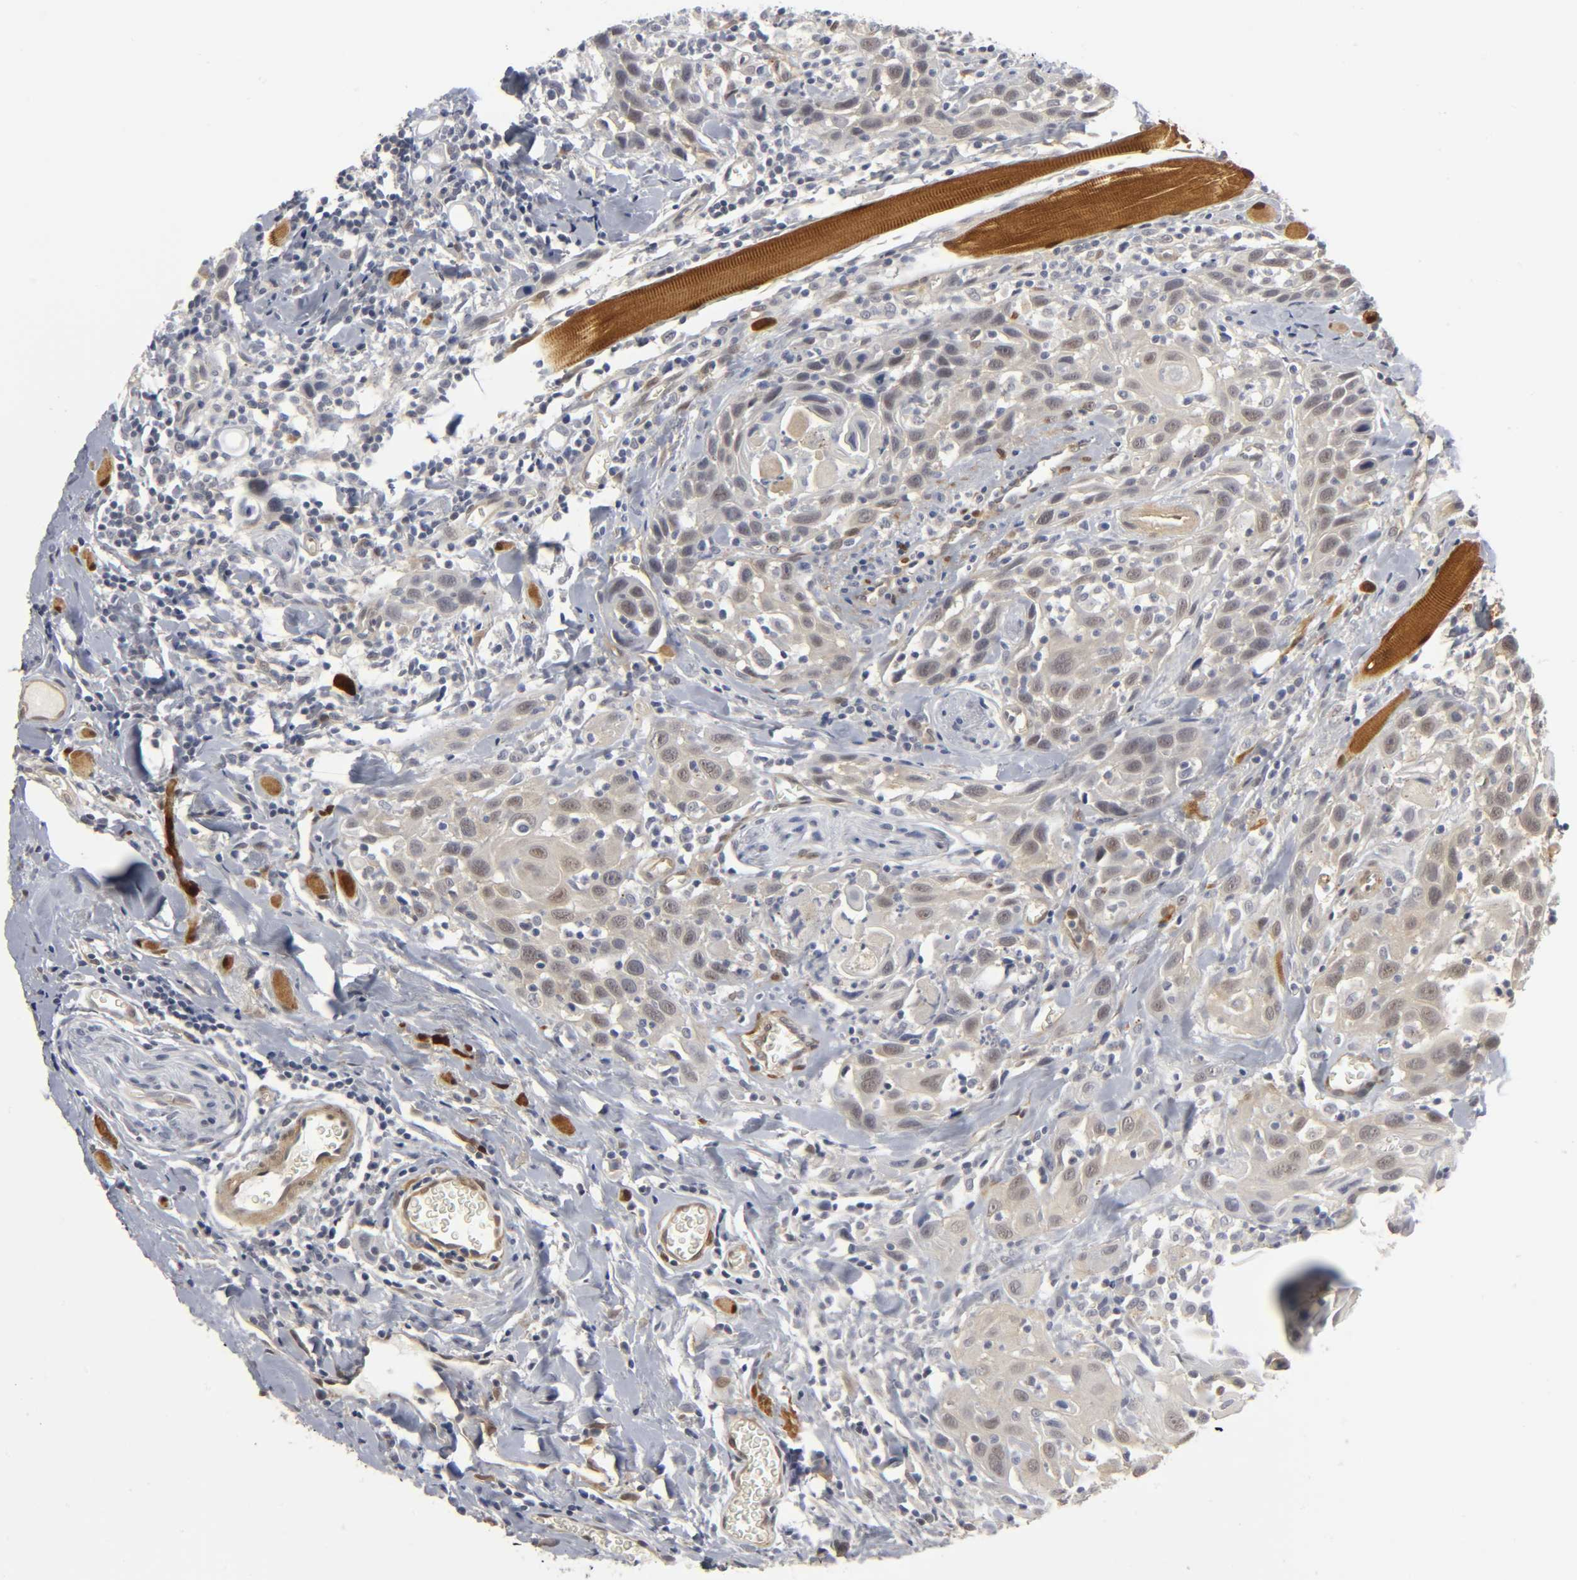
{"staining": {"intensity": "negative", "quantity": "none", "location": "none"}, "tissue": "head and neck cancer", "cell_type": "Tumor cells", "image_type": "cancer", "snomed": [{"axis": "morphology", "description": "Squamous cell carcinoma, NOS"}, {"axis": "topography", "description": "Oral tissue"}, {"axis": "topography", "description": "Head-Neck"}], "caption": "This photomicrograph is of head and neck cancer stained with IHC to label a protein in brown with the nuclei are counter-stained blue. There is no positivity in tumor cells.", "gene": "PDLIM3", "patient": {"sex": "female", "age": 50}}